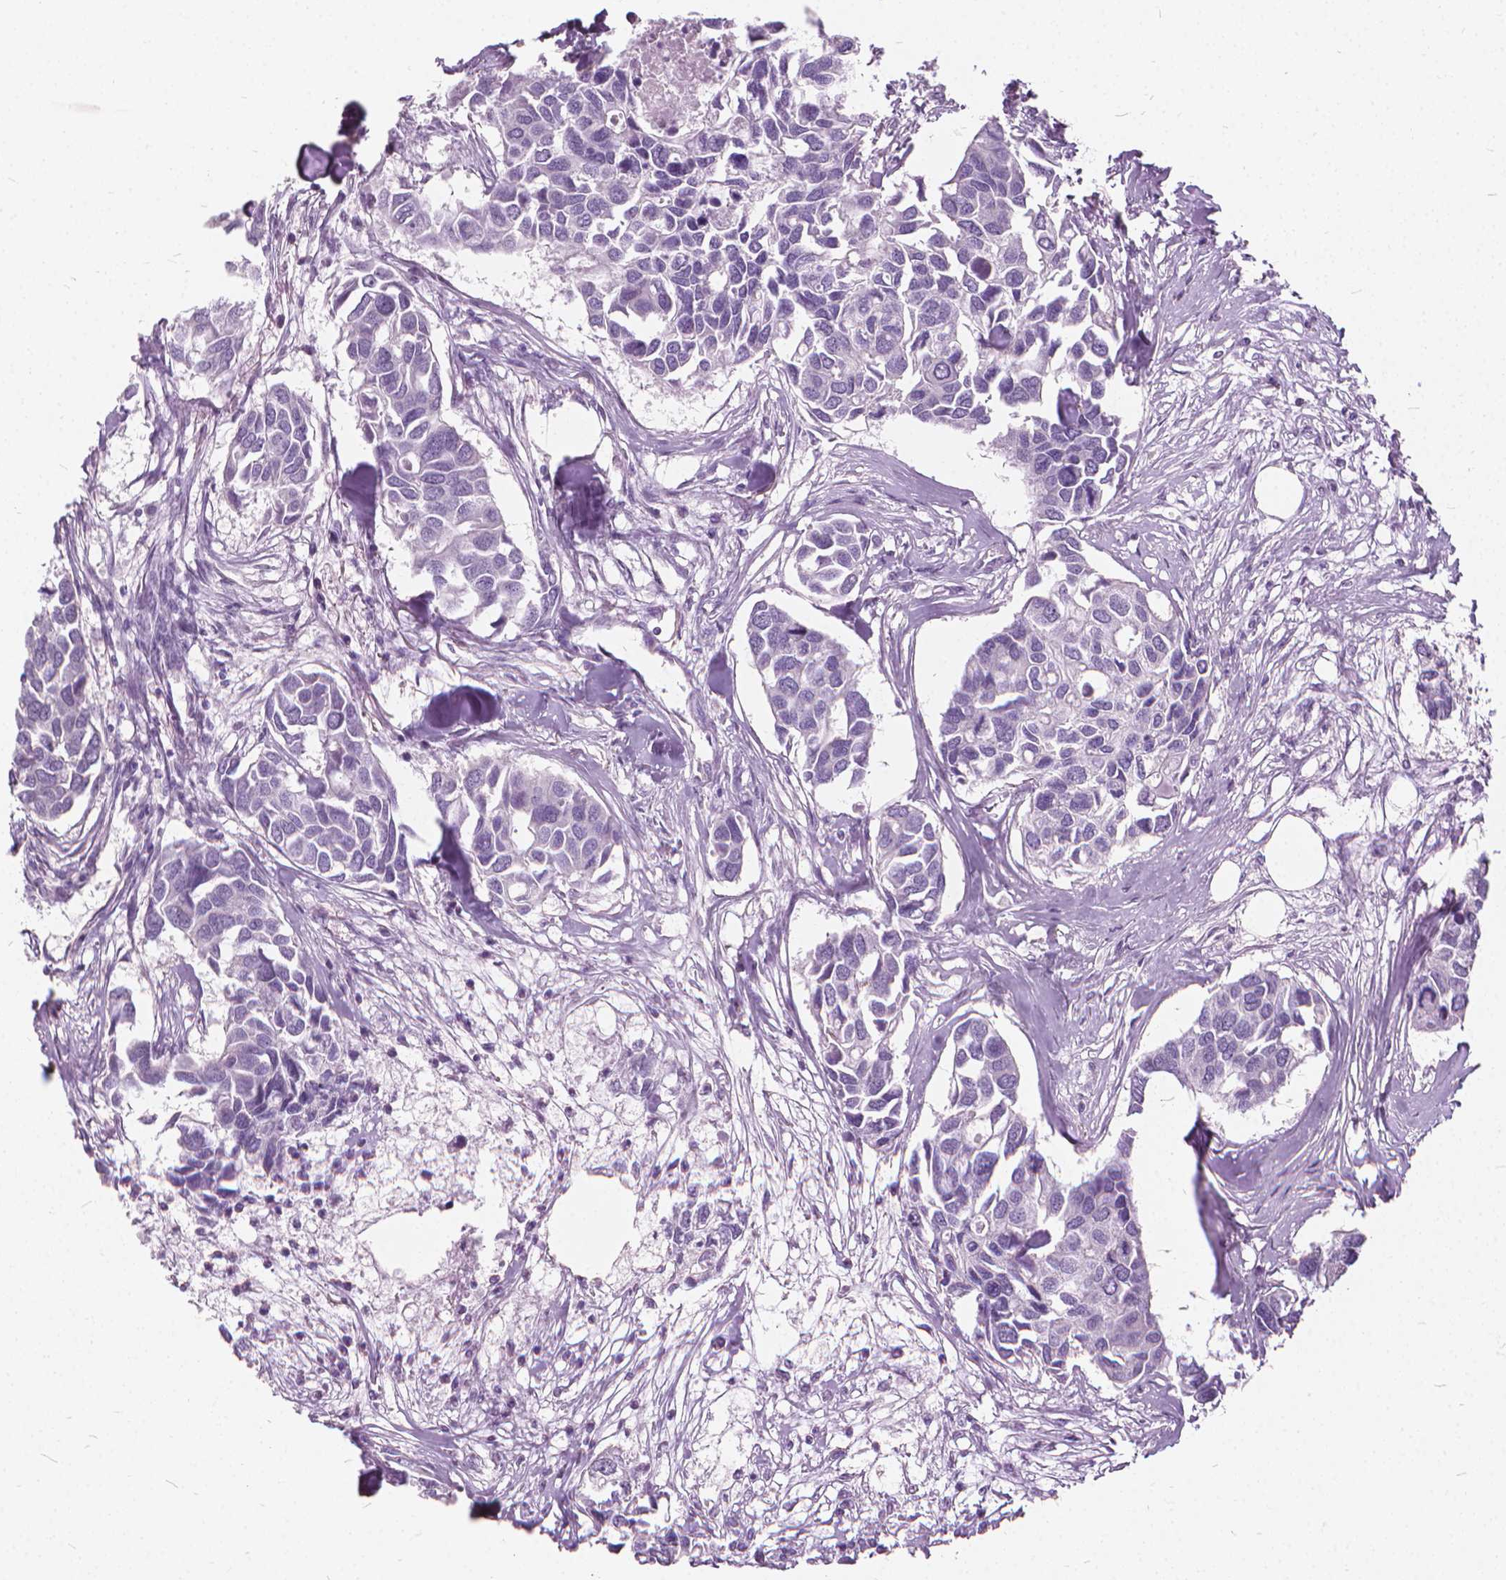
{"staining": {"intensity": "negative", "quantity": "none", "location": "none"}, "tissue": "breast cancer", "cell_type": "Tumor cells", "image_type": "cancer", "snomed": [{"axis": "morphology", "description": "Duct carcinoma"}, {"axis": "topography", "description": "Breast"}], "caption": "This is an immunohistochemistry micrograph of infiltrating ductal carcinoma (breast). There is no staining in tumor cells.", "gene": "DNM1", "patient": {"sex": "female", "age": 83}}